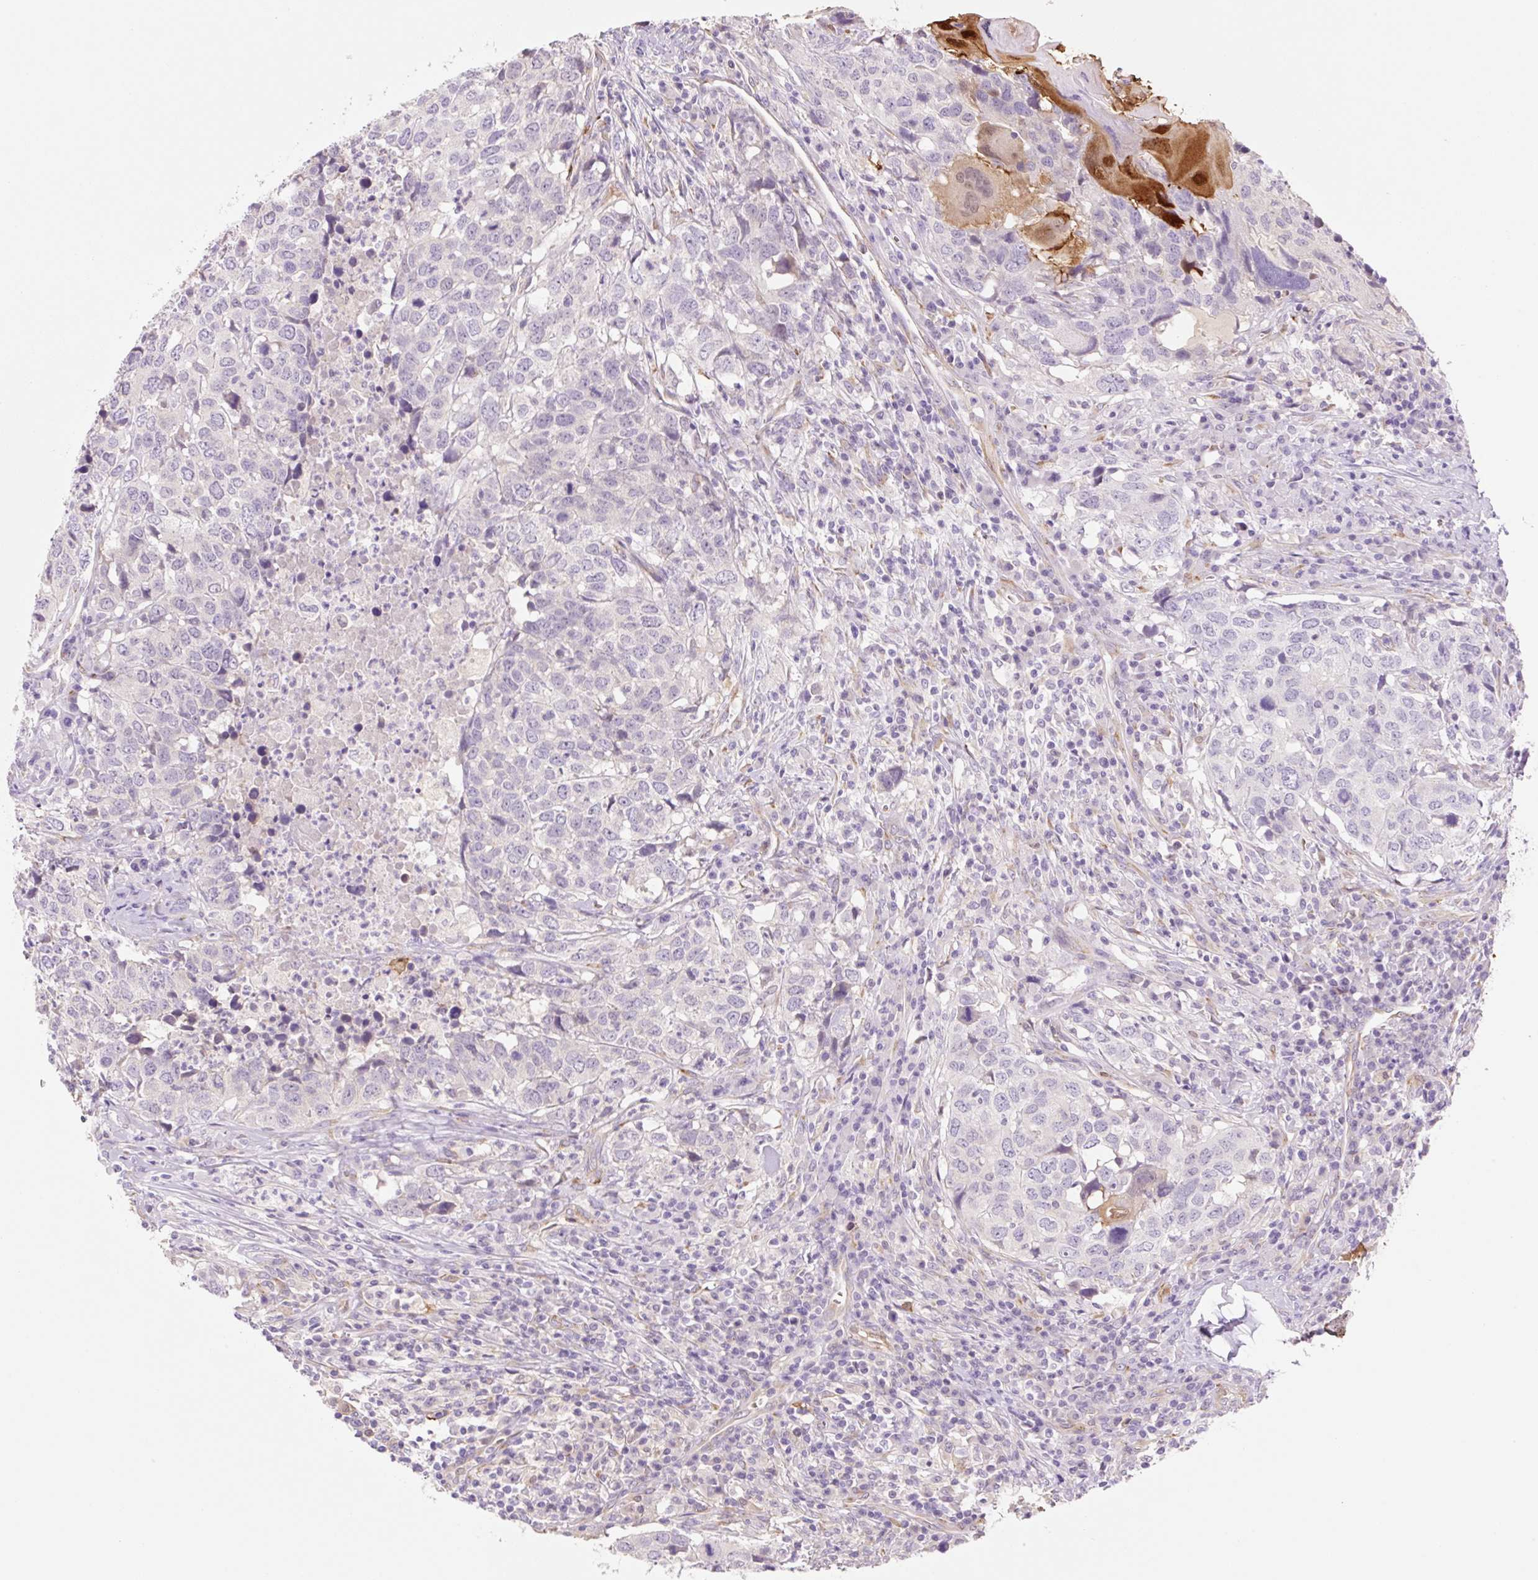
{"staining": {"intensity": "negative", "quantity": "none", "location": "none"}, "tissue": "head and neck cancer", "cell_type": "Tumor cells", "image_type": "cancer", "snomed": [{"axis": "morphology", "description": "Normal tissue, NOS"}, {"axis": "morphology", "description": "Squamous cell carcinoma, NOS"}, {"axis": "topography", "description": "Skeletal muscle"}, {"axis": "topography", "description": "Vascular tissue"}, {"axis": "topography", "description": "Peripheral nerve tissue"}, {"axis": "topography", "description": "Head-Neck"}], "caption": "The micrograph demonstrates no staining of tumor cells in head and neck cancer (squamous cell carcinoma).", "gene": "FABP5", "patient": {"sex": "male", "age": 66}}